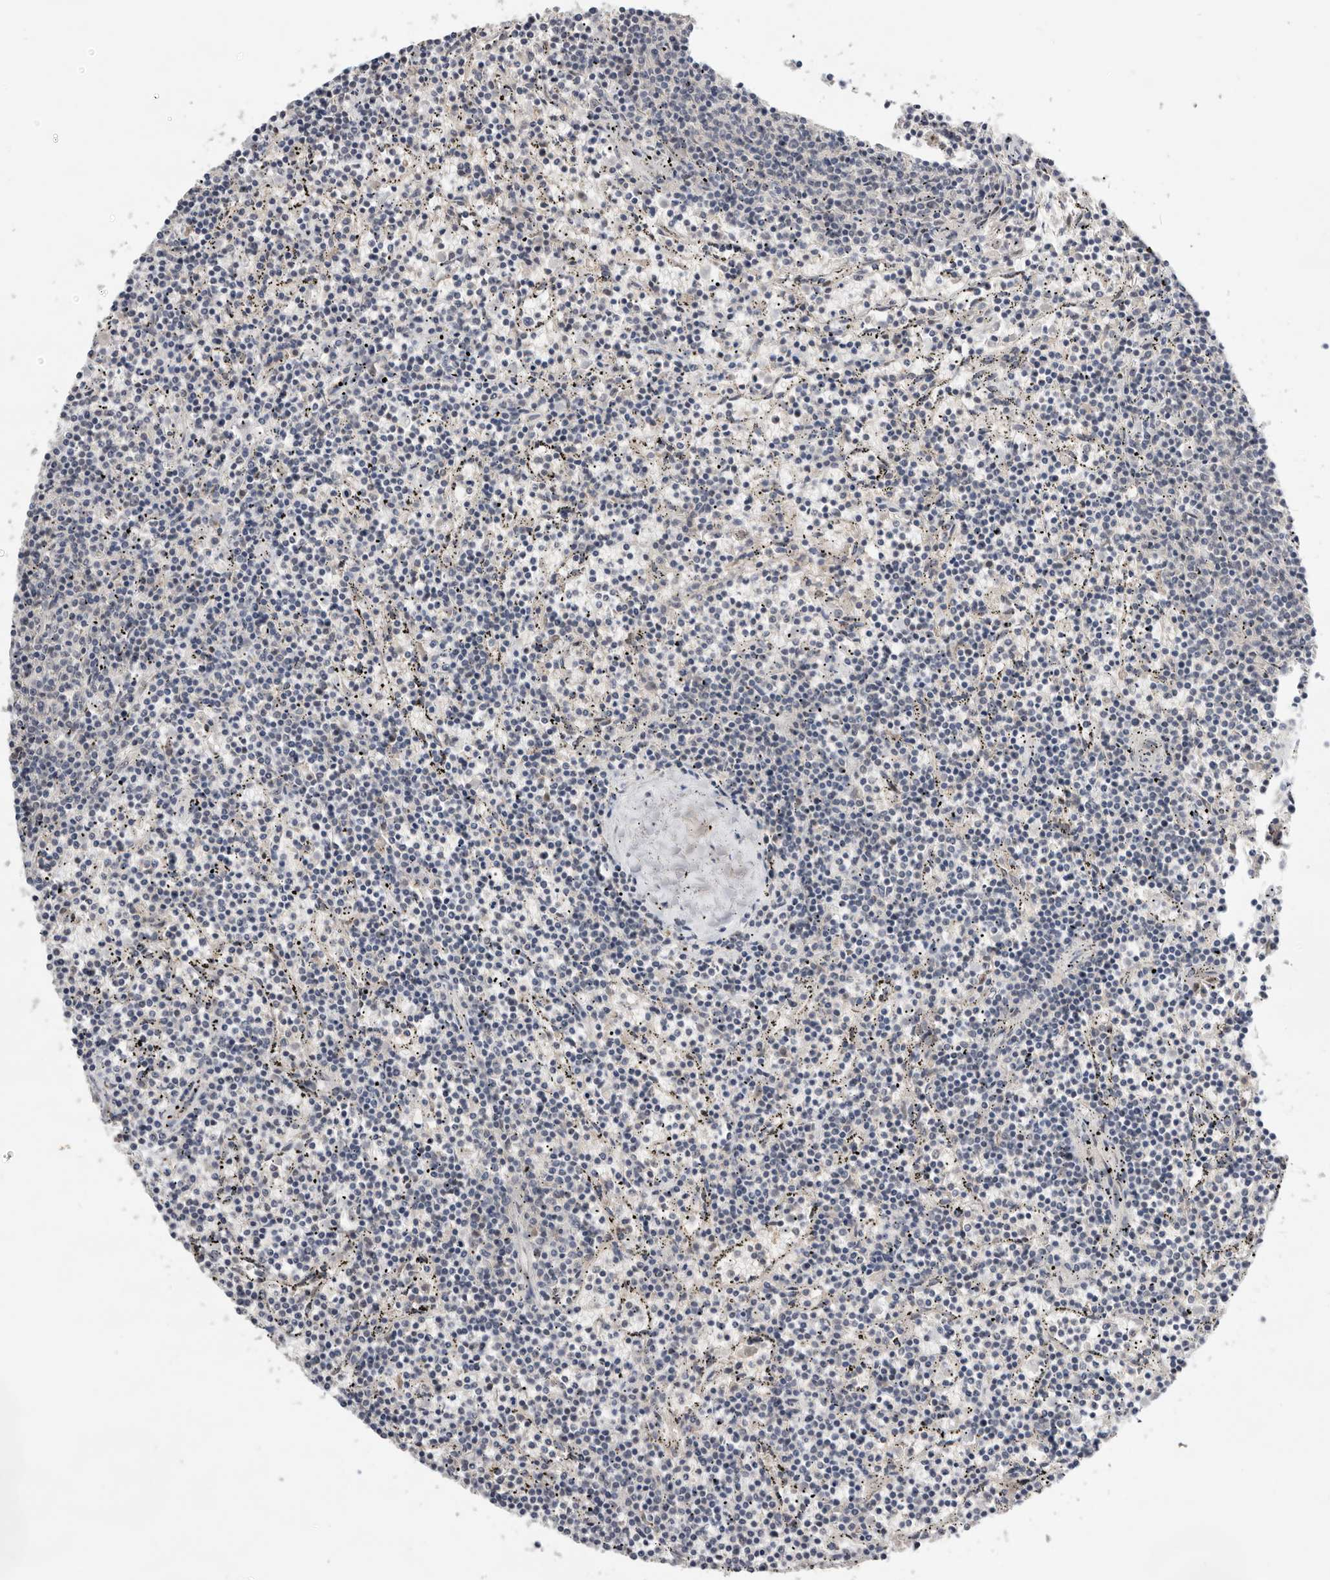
{"staining": {"intensity": "negative", "quantity": "none", "location": "none"}, "tissue": "lymphoma", "cell_type": "Tumor cells", "image_type": "cancer", "snomed": [{"axis": "morphology", "description": "Malignant lymphoma, non-Hodgkin's type, Low grade"}, {"axis": "topography", "description": "Spleen"}], "caption": "Tumor cells are negative for protein expression in human malignant lymphoma, non-Hodgkin's type (low-grade). Brightfield microscopy of immunohistochemistry (IHC) stained with DAB (3,3'-diaminobenzidine) (brown) and hematoxylin (blue), captured at high magnification.", "gene": "BRCA2", "patient": {"sex": "female", "age": 50}}